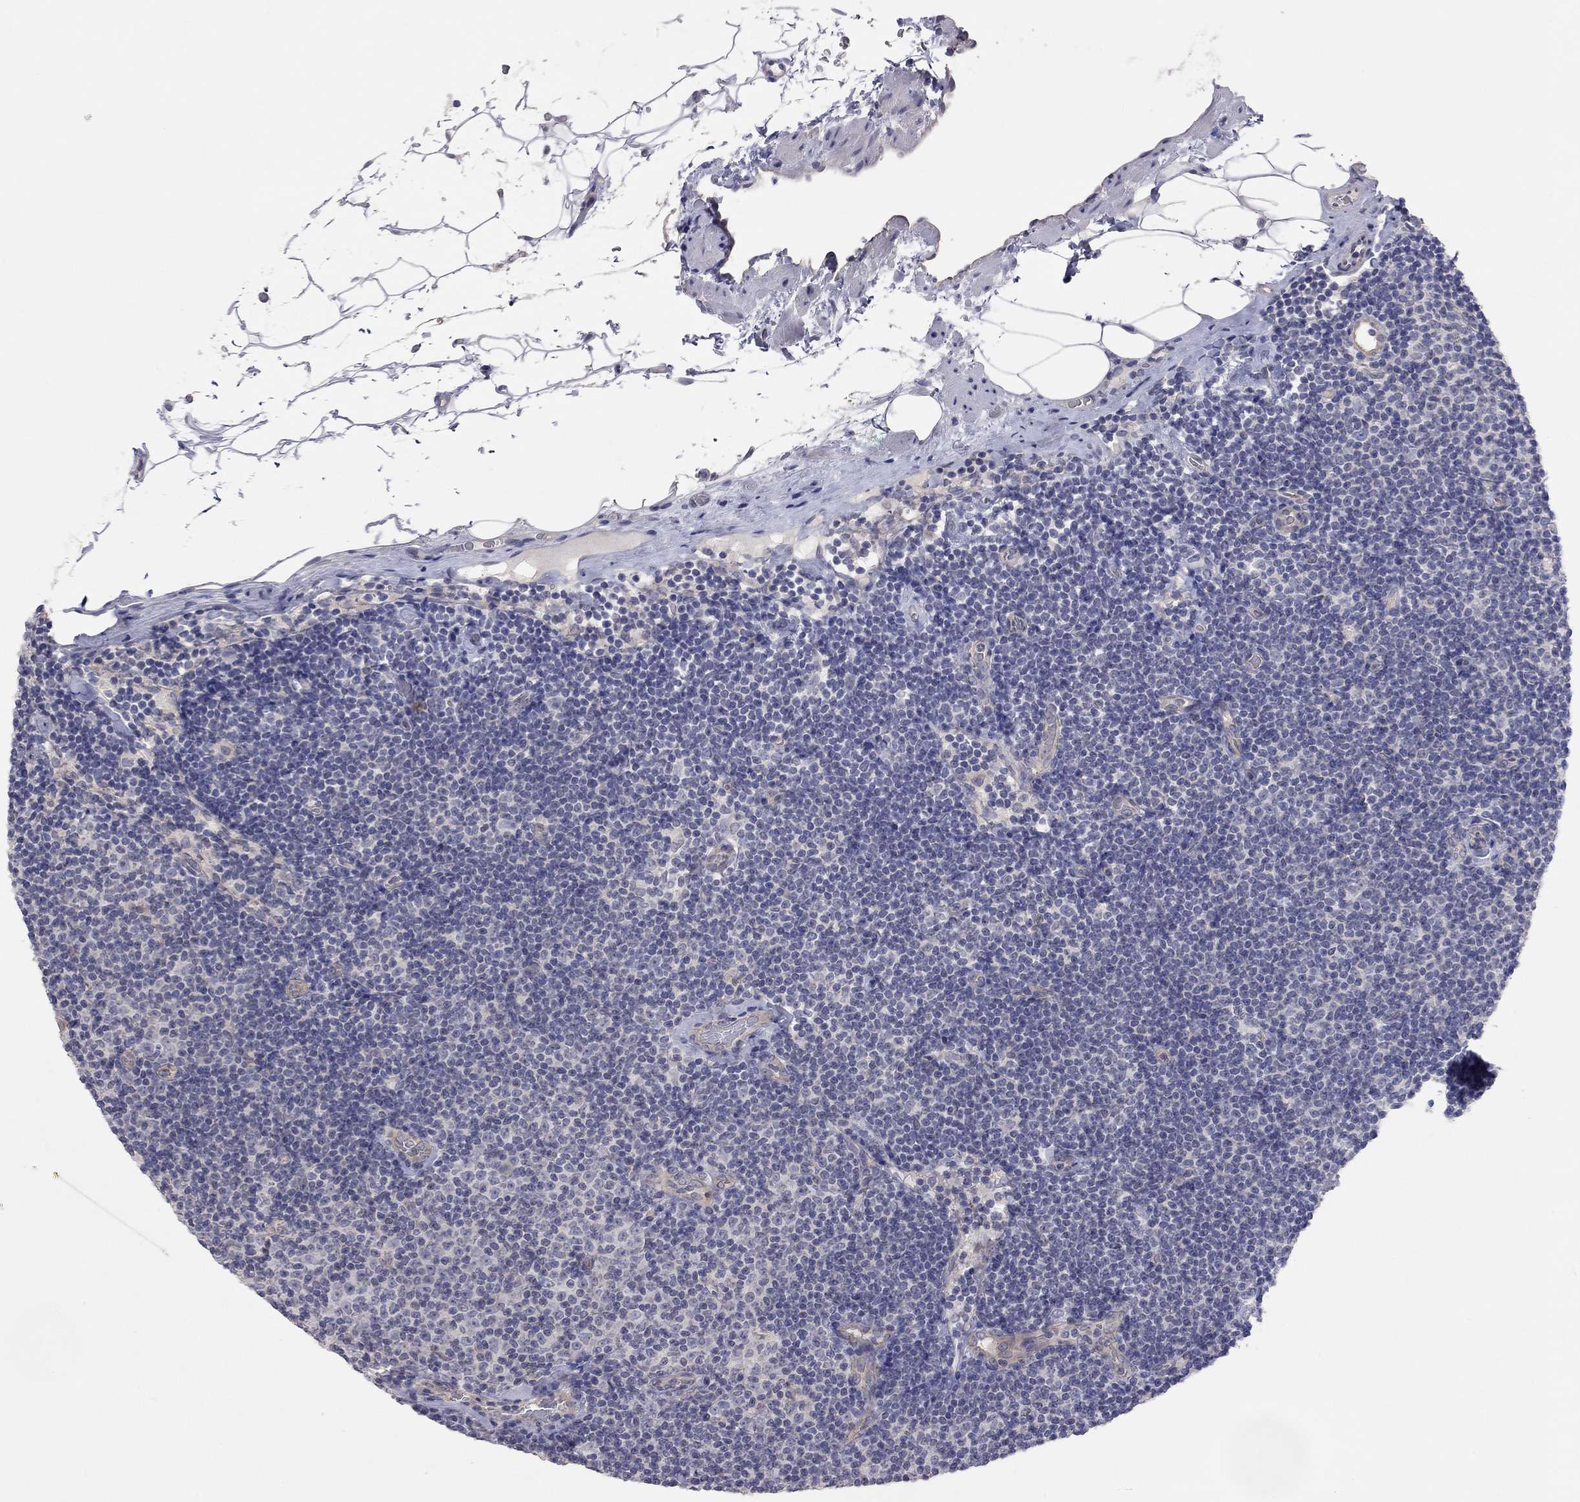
{"staining": {"intensity": "negative", "quantity": "none", "location": "none"}, "tissue": "lymphoma", "cell_type": "Tumor cells", "image_type": "cancer", "snomed": [{"axis": "morphology", "description": "Malignant lymphoma, non-Hodgkin's type, Low grade"}, {"axis": "topography", "description": "Lymph node"}], "caption": "This is an immunohistochemistry (IHC) histopathology image of lymphoma. There is no positivity in tumor cells.", "gene": "KCNB1", "patient": {"sex": "male", "age": 81}}